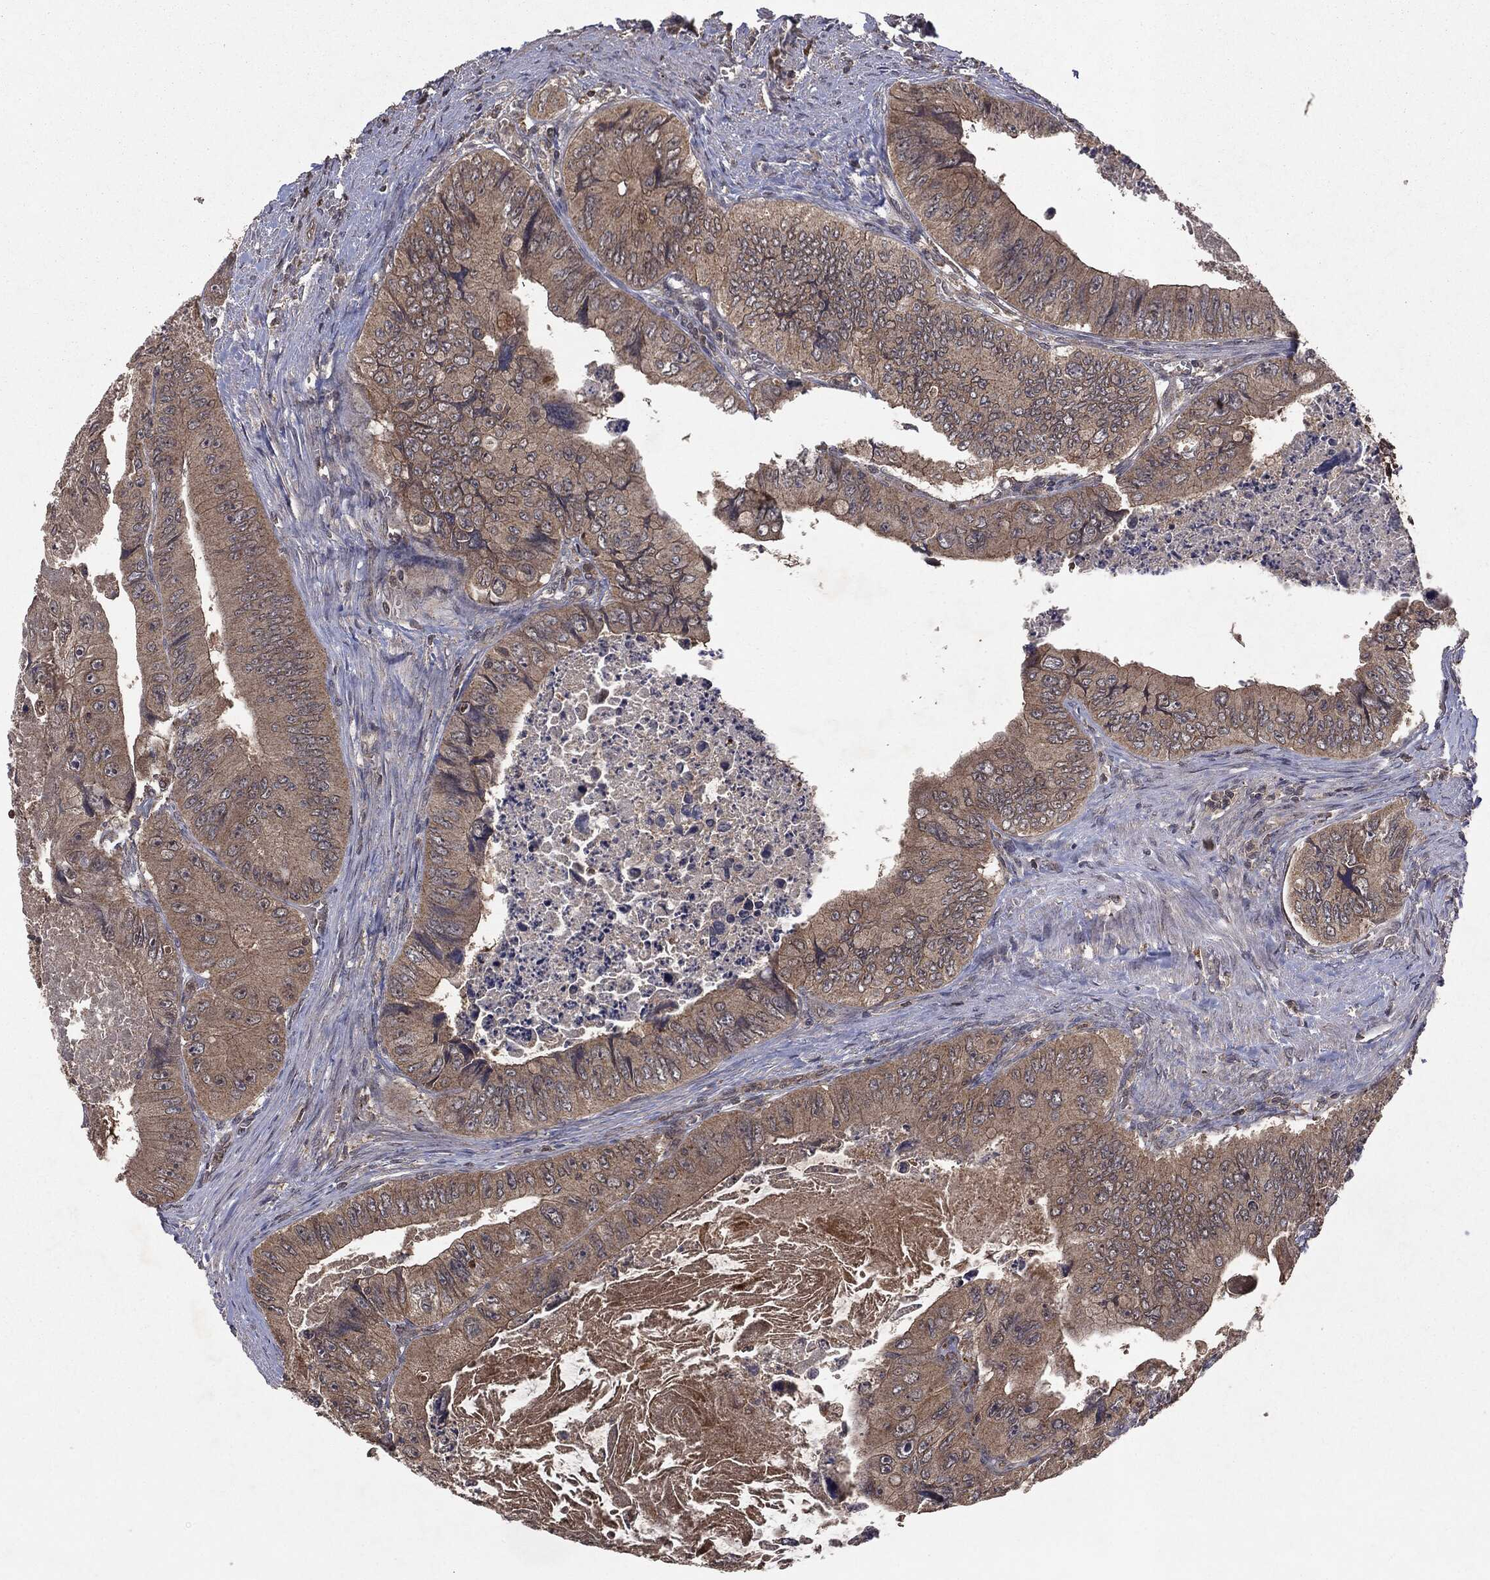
{"staining": {"intensity": "weak", "quantity": "25%-75%", "location": "cytoplasmic/membranous"}, "tissue": "colorectal cancer", "cell_type": "Tumor cells", "image_type": "cancer", "snomed": [{"axis": "morphology", "description": "Adenocarcinoma, NOS"}, {"axis": "topography", "description": "Colon"}], "caption": "This is an image of immunohistochemistry (IHC) staining of colorectal adenocarcinoma, which shows weak expression in the cytoplasmic/membranous of tumor cells.", "gene": "MTOR", "patient": {"sex": "female", "age": 84}}